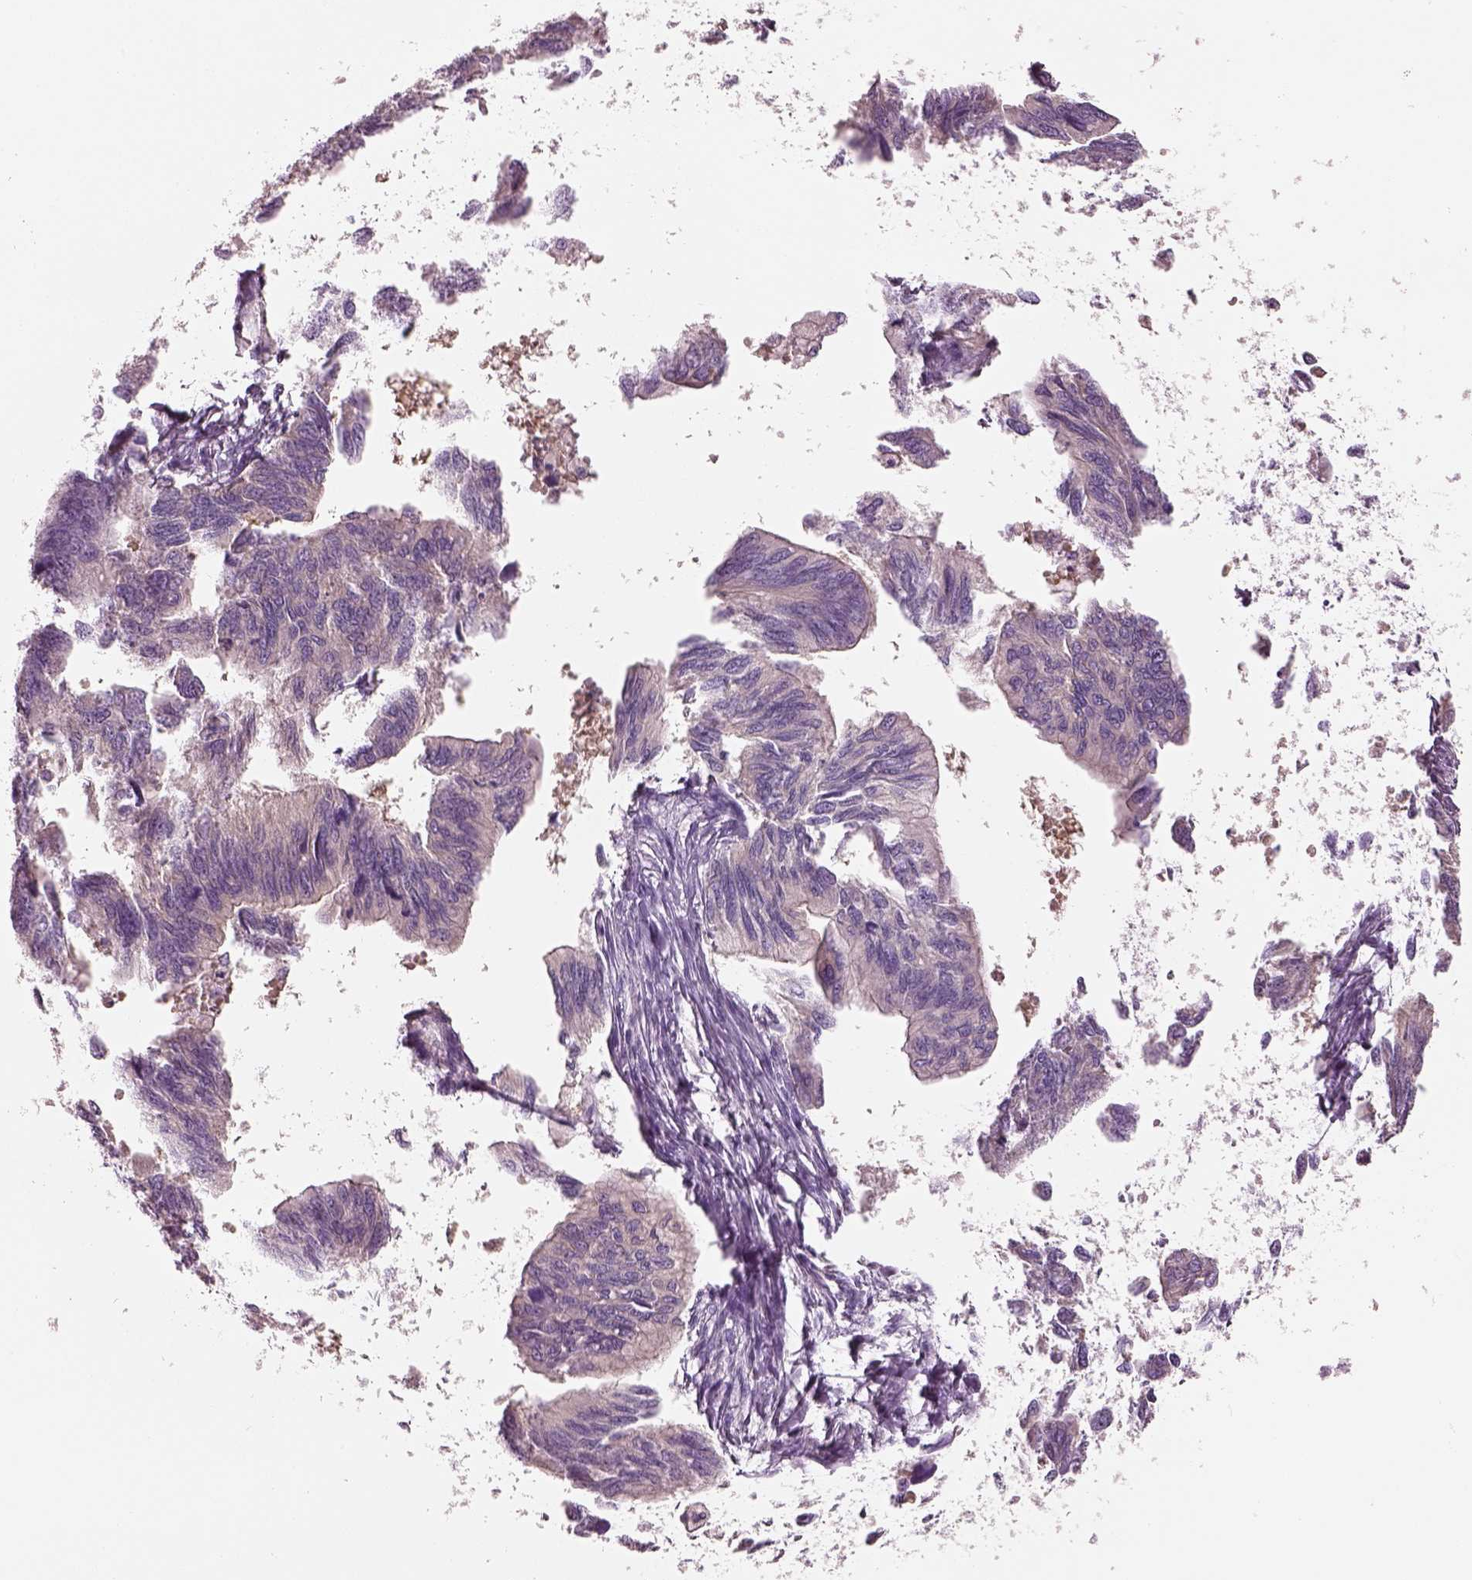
{"staining": {"intensity": "negative", "quantity": "none", "location": "none"}, "tissue": "ovarian cancer", "cell_type": "Tumor cells", "image_type": "cancer", "snomed": [{"axis": "morphology", "description": "Cystadenocarcinoma, mucinous, NOS"}, {"axis": "topography", "description": "Ovary"}], "caption": "Immunohistochemistry of ovarian mucinous cystadenocarcinoma reveals no expression in tumor cells.", "gene": "ELSPBP1", "patient": {"sex": "female", "age": 76}}